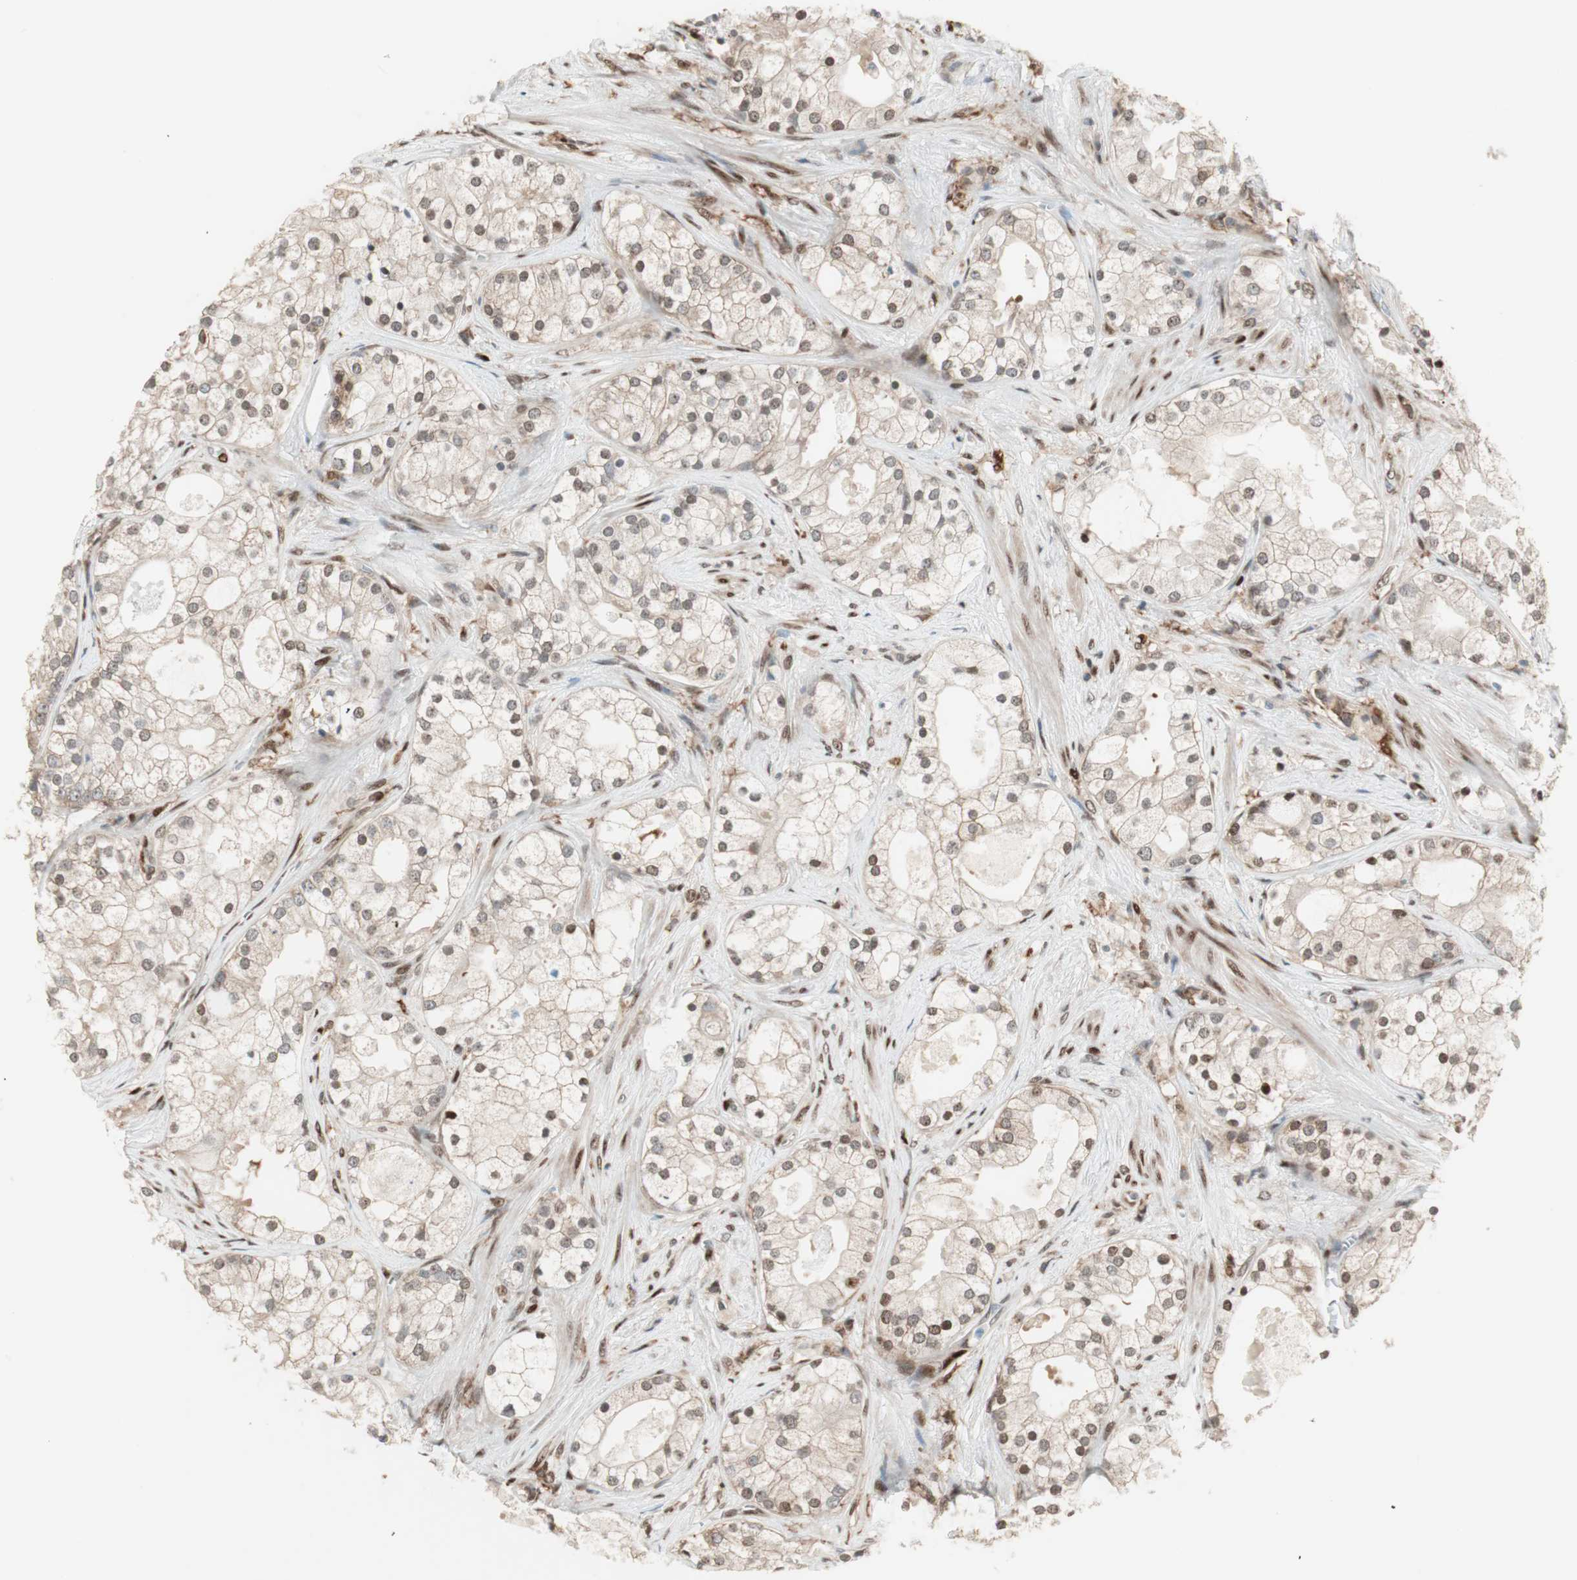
{"staining": {"intensity": "moderate", "quantity": ">75%", "location": "cytoplasmic/membranous,nuclear"}, "tissue": "prostate cancer", "cell_type": "Tumor cells", "image_type": "cancer", "snomed": [{"axis": "morphology", "description": "Adenocarcinoma, Low grade"}, {"axis": "topography", "description": "Prostate"}], "caption": "Protein analysis of adenocarcinoma (low-grade) (prostate) tissue reveals moderate cytoplasmic/membranous and nuclear positivity in approximately >75% of tumor cells. Nuclei are stained in blue.", "gene": "BIN1", "patient": {"sex": "male", "age": 58}}